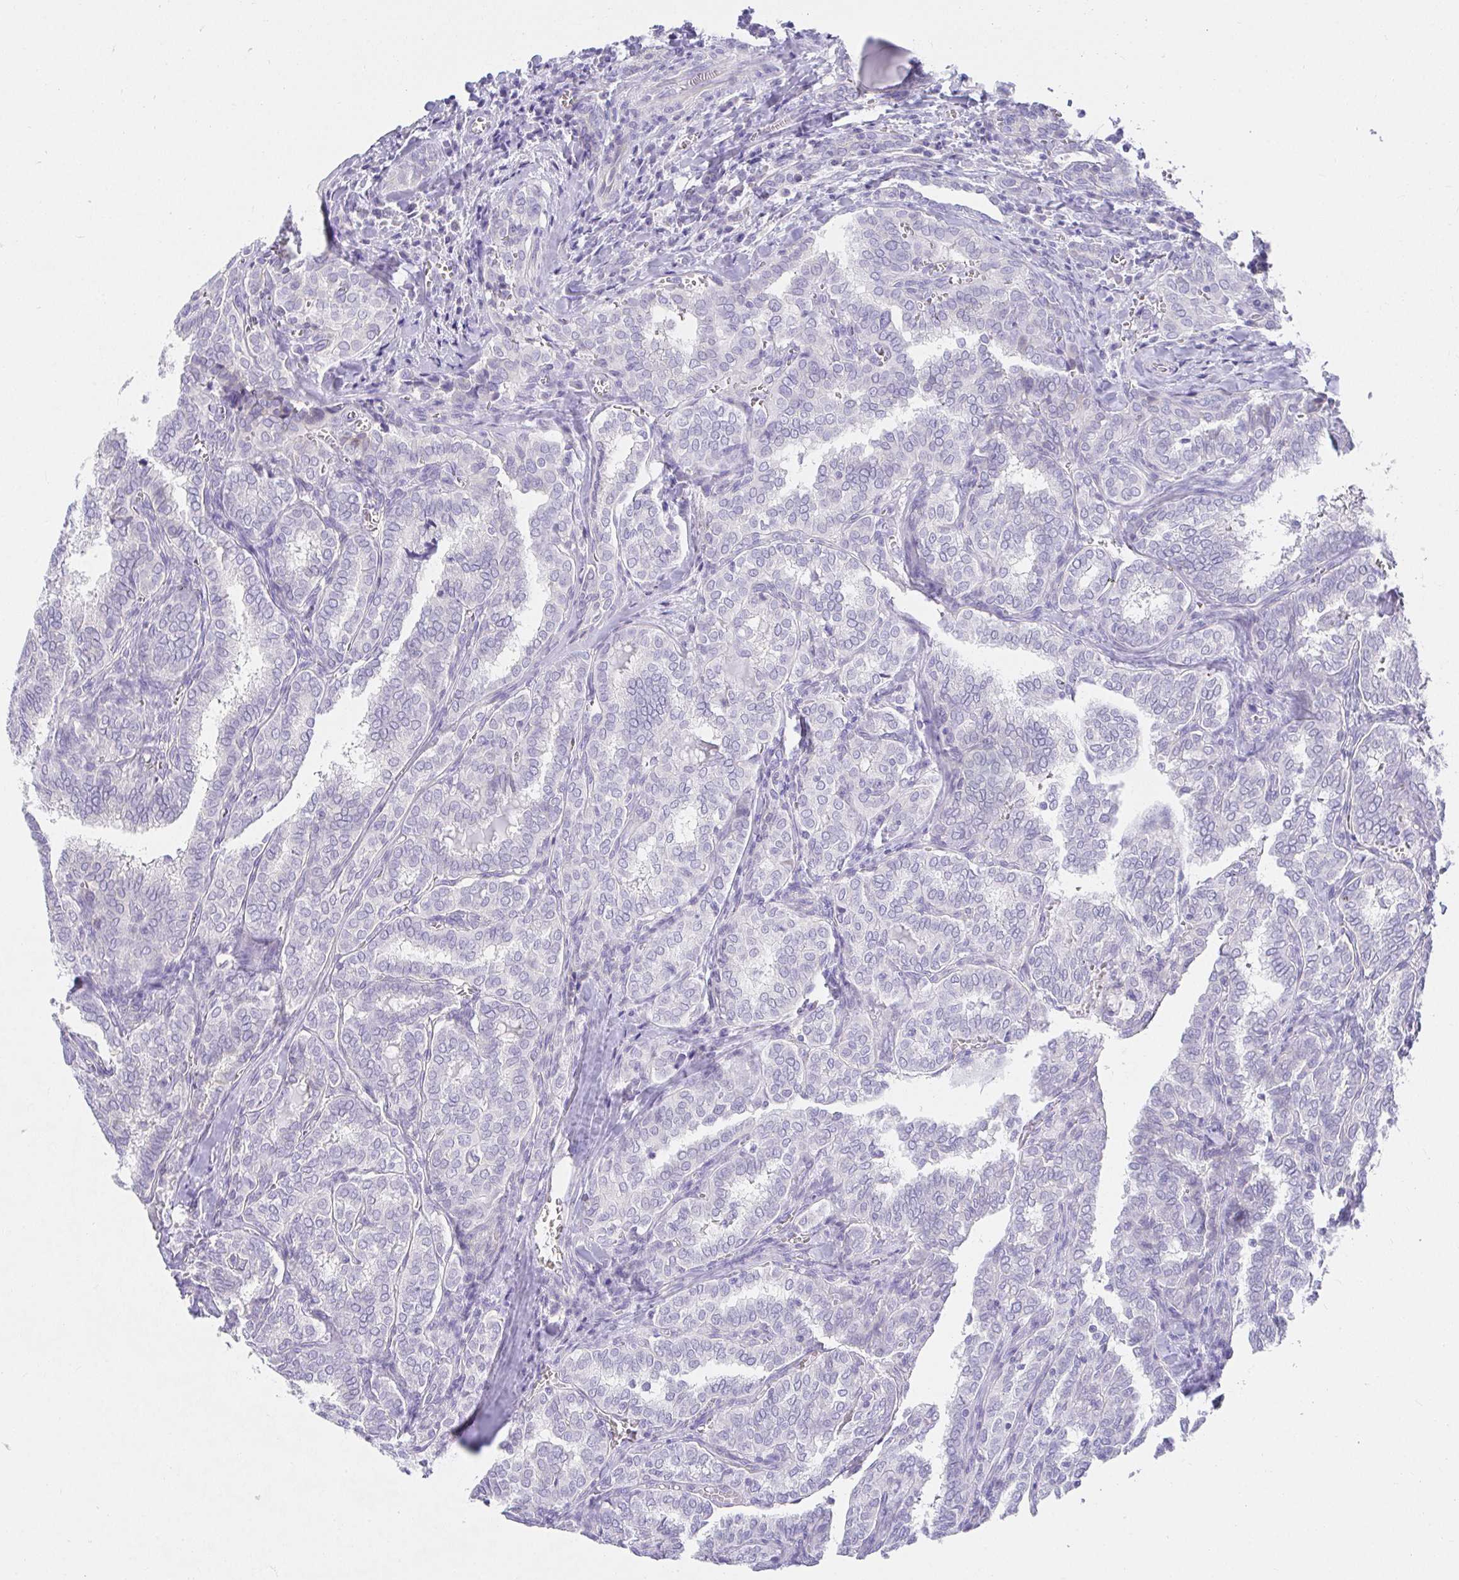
{"staining": {"intensity": "negative", "quantity": "none", "location": "none"}, "tissue": "thyroid cancer", "cell_type": "Tumor cells", "image_type": "cancer", "snomed": [{"axis": "morphology", "description": "Papillary adenocarcinoma, NOS"}, {"axis": "topography", "description": "Thyroid gland"}], "caption": "Thyroid cancer stained for a protein using IHC displays no expression tumor cells.", "gene": "VGLL1", "patient": {"sex": "female", "age": 30}}